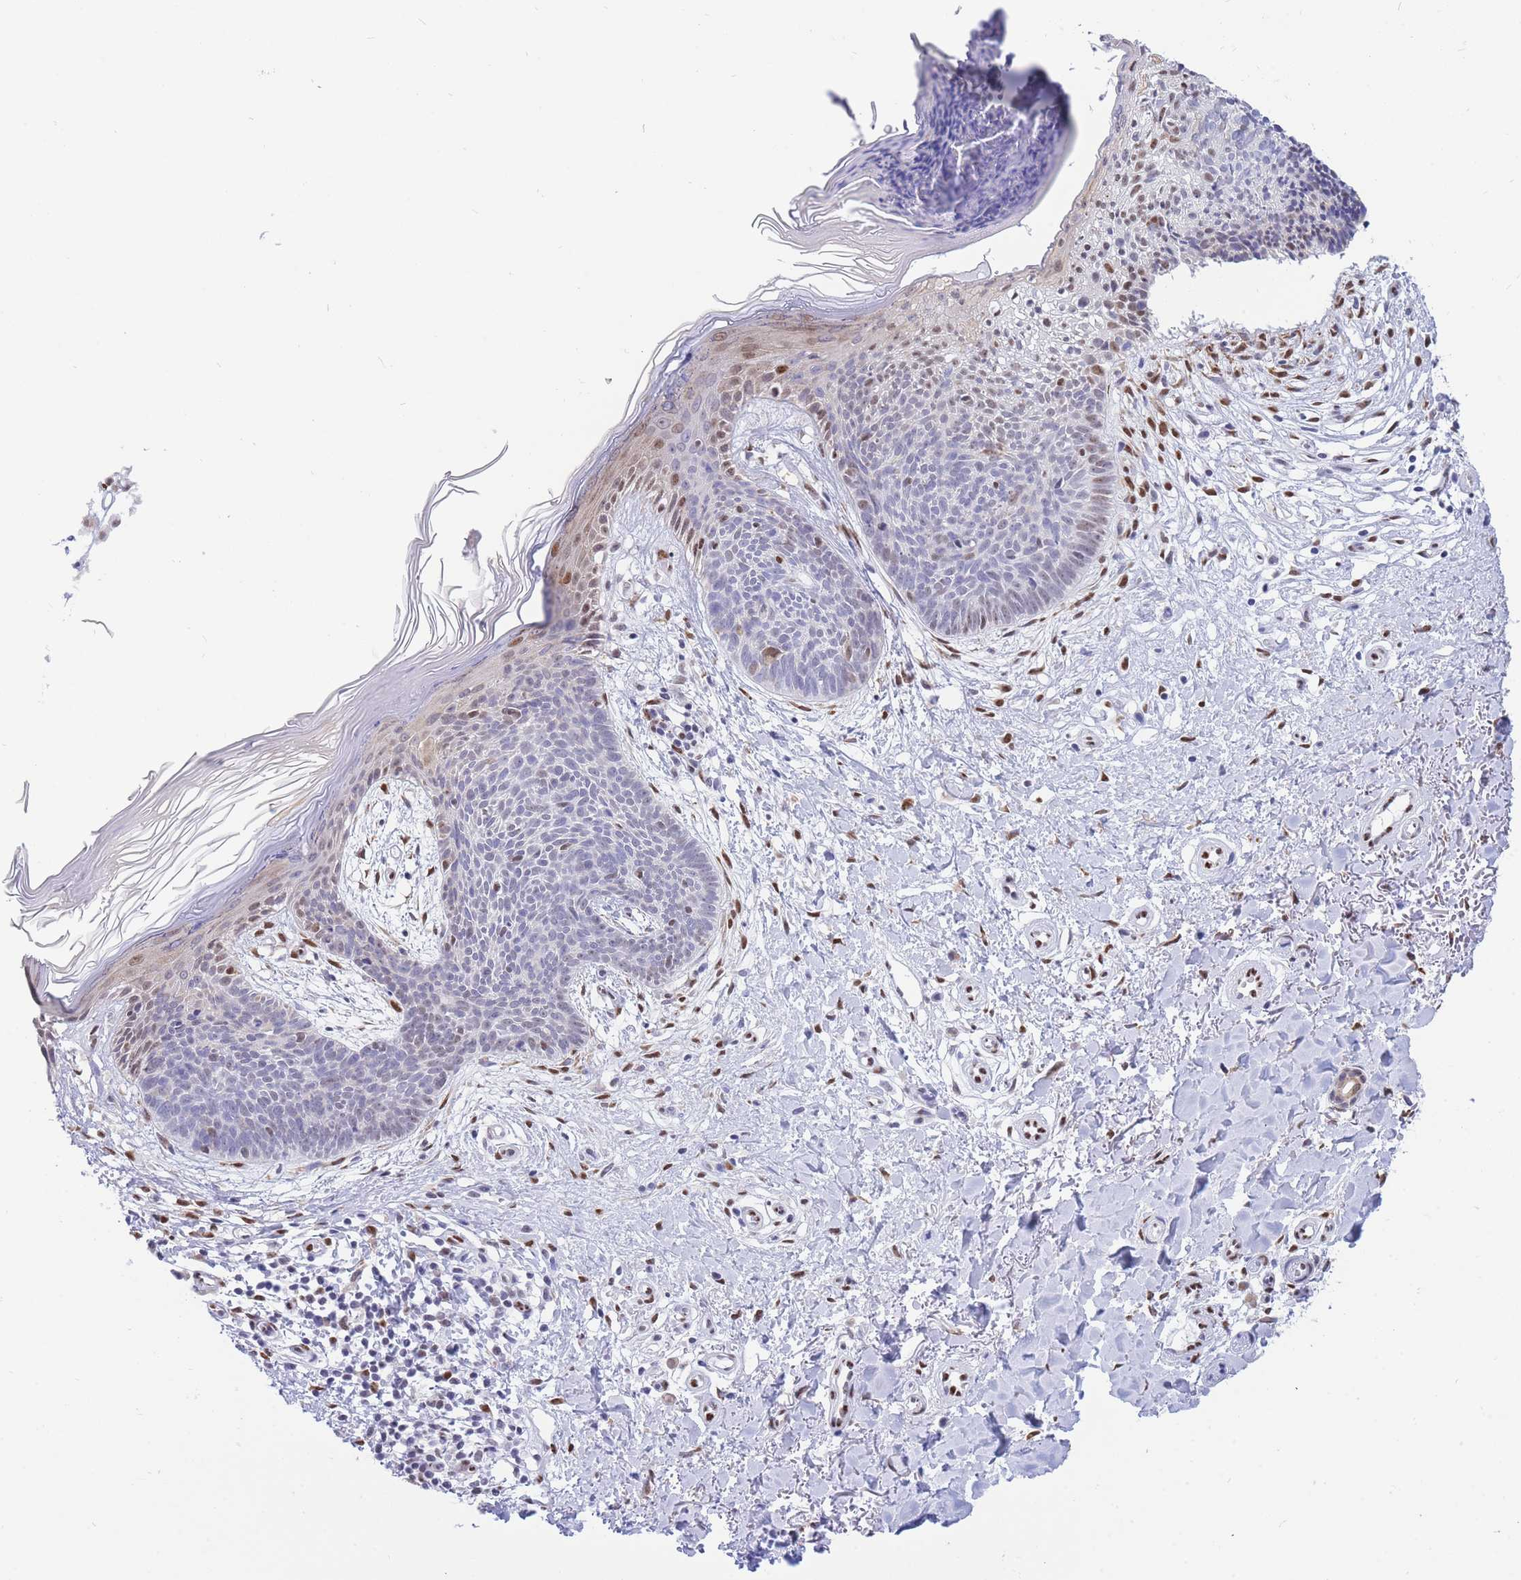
{"staining": {"intensity": "negative", "quantity": "none", "location": "none"}, "tissue": "skin cancer", "cell_type": "Tumor cells", "image_type": "cancer", "snomed": [{"axis": "morphology", "description": "Basal cell carcinoma"}, {"axis": "topography", "description": "Skin"}], "caption": "Tumor cells show no significant staining in skin cancer (basal cell carcinoma).", "gene": "FAM153A", "patient": {"sex": "male", "age": 78}}